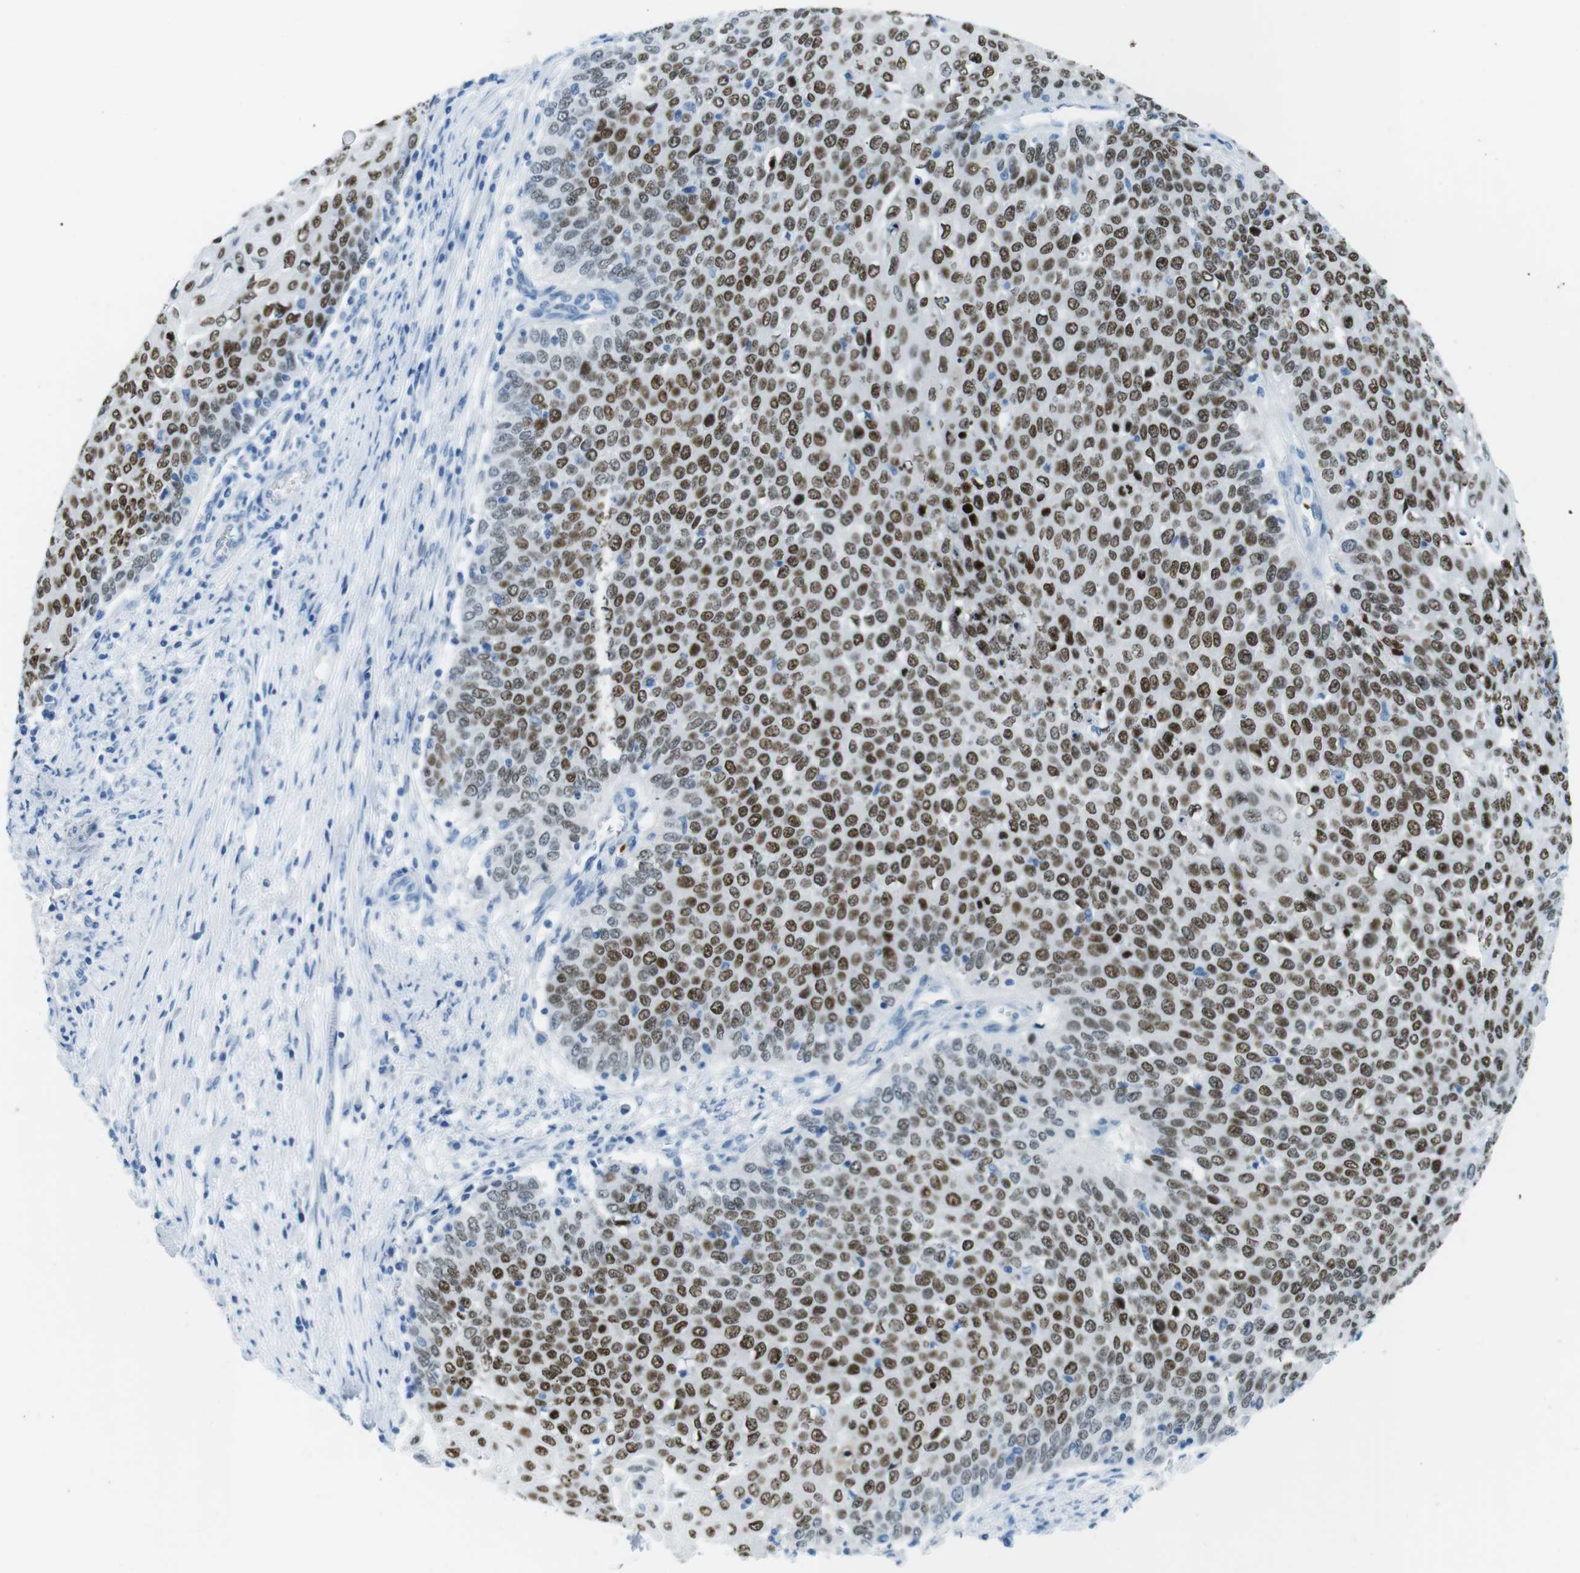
{"staining": {"intensity": "moderate", "quantity": "25%-75%", "location": "nuclear"}, "tissue": "cervical cancer", "cell_type": "Tumor cells", "image_type": "cancer", "snomed": [{"axis": "morphology", "description": "Squamous cell carcinoma, NOS"}, {"axis": "topography", "description": "Cervix"}], "caption": "Cervical cancer stained with DAB IHC displays medium levels of moderate nuclear expression in about 25%-75% of tumor cells.", "gene": "TFAP2C", "patient": {"sex": "female", "age": 39}}